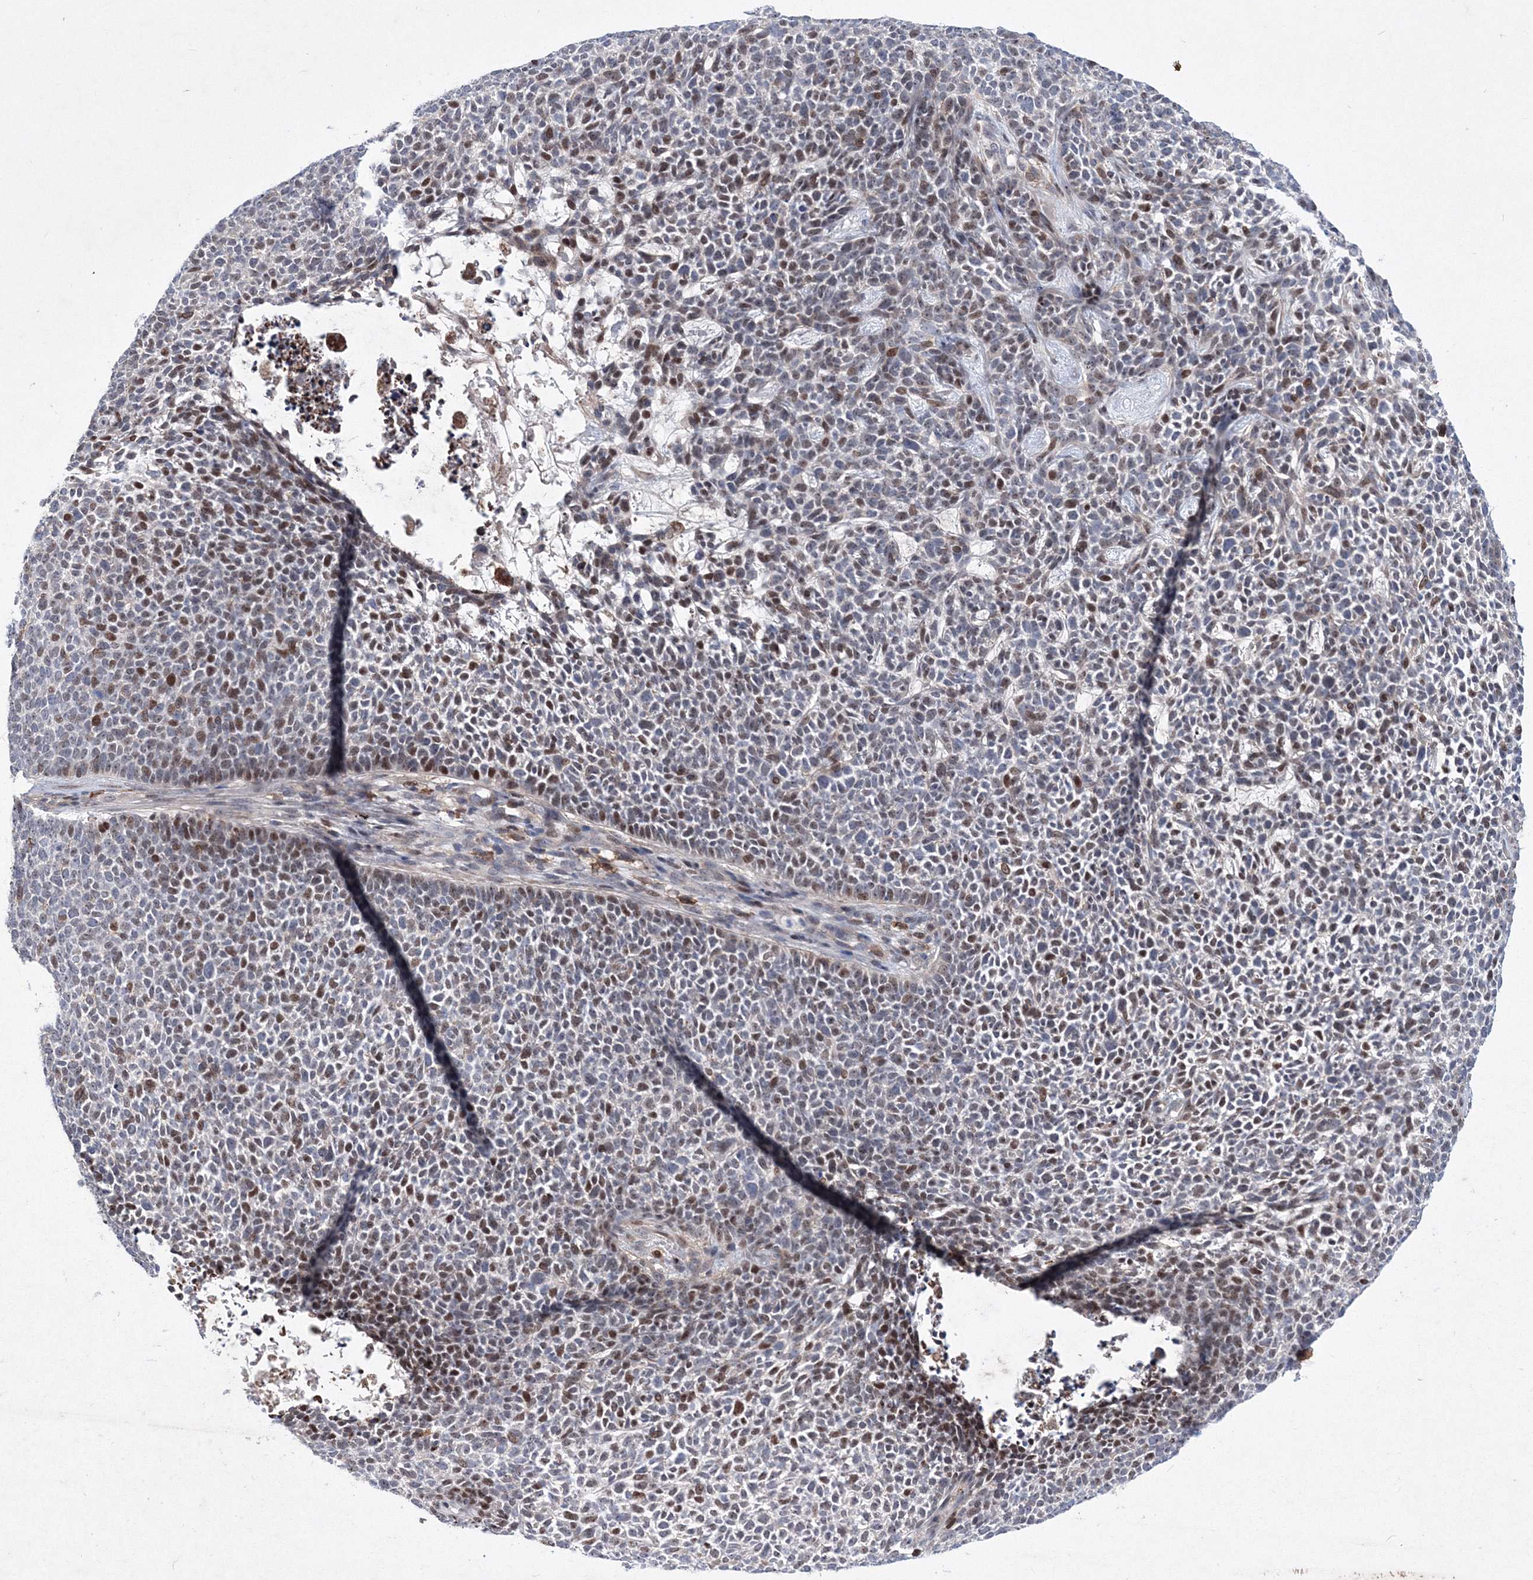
{"staining": {"intensity": "moderate", "quantity": "25%-75%", "location": "nuclear"}, "tissue": "skin cancer", "cell_type": "Tumor cells", "image_type": "cancer", "snomed": [{"axis": "morphology", "description": "Basal cell carcinoma"}, {"axis": "topography", "description": "Skin"}], "caption": "A micrograph showing moderate nuclear staining in about 25%-75% of tumor cells in skin cancer (basal cell carcinoma), as visualized by brown immunohistochemical staining.", "gene": "RNPEPL1", "patient": {"sex": "female", "age": 84}}